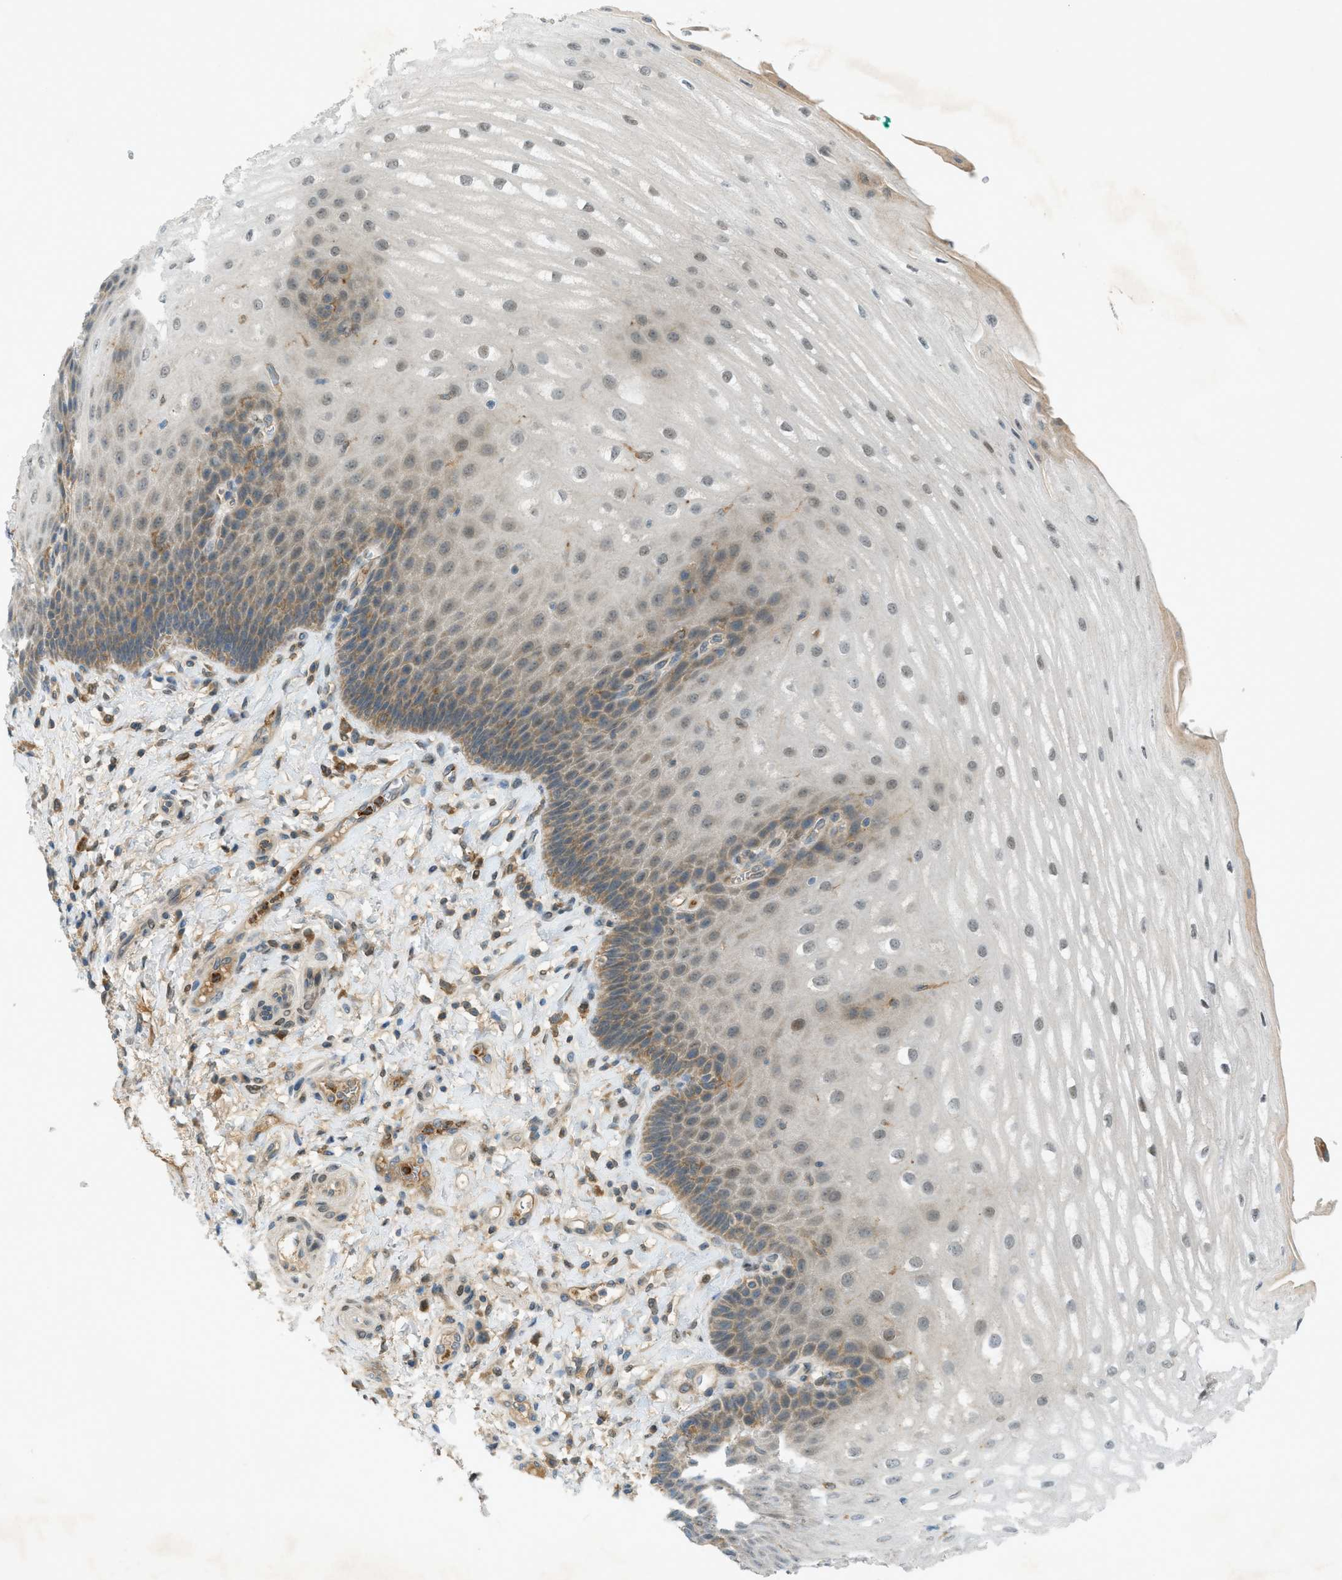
{"staining": {"intensity": "weak", "quantity": "25%-75%", "location": "cytoplasmic/membranous,nuclear"}, "tissue": "esophagus", "cell_type": "Squamous epithelial cells", "image_type": "normal", "snomed": [{"axis": "morphology", "description": "Normal tissue, NOS"}, {"axis": "topography", "description": "Esophagus"}], "caption": "This histopathology image shows IHC staining of benign esophagus, with low weak cytoplasmic/membranous,nuclear staining in approximately 25%-75% of squamous epithelial cells.", "gene": "DYRK1A", "patient": {"sex": "male", "age": 54}}